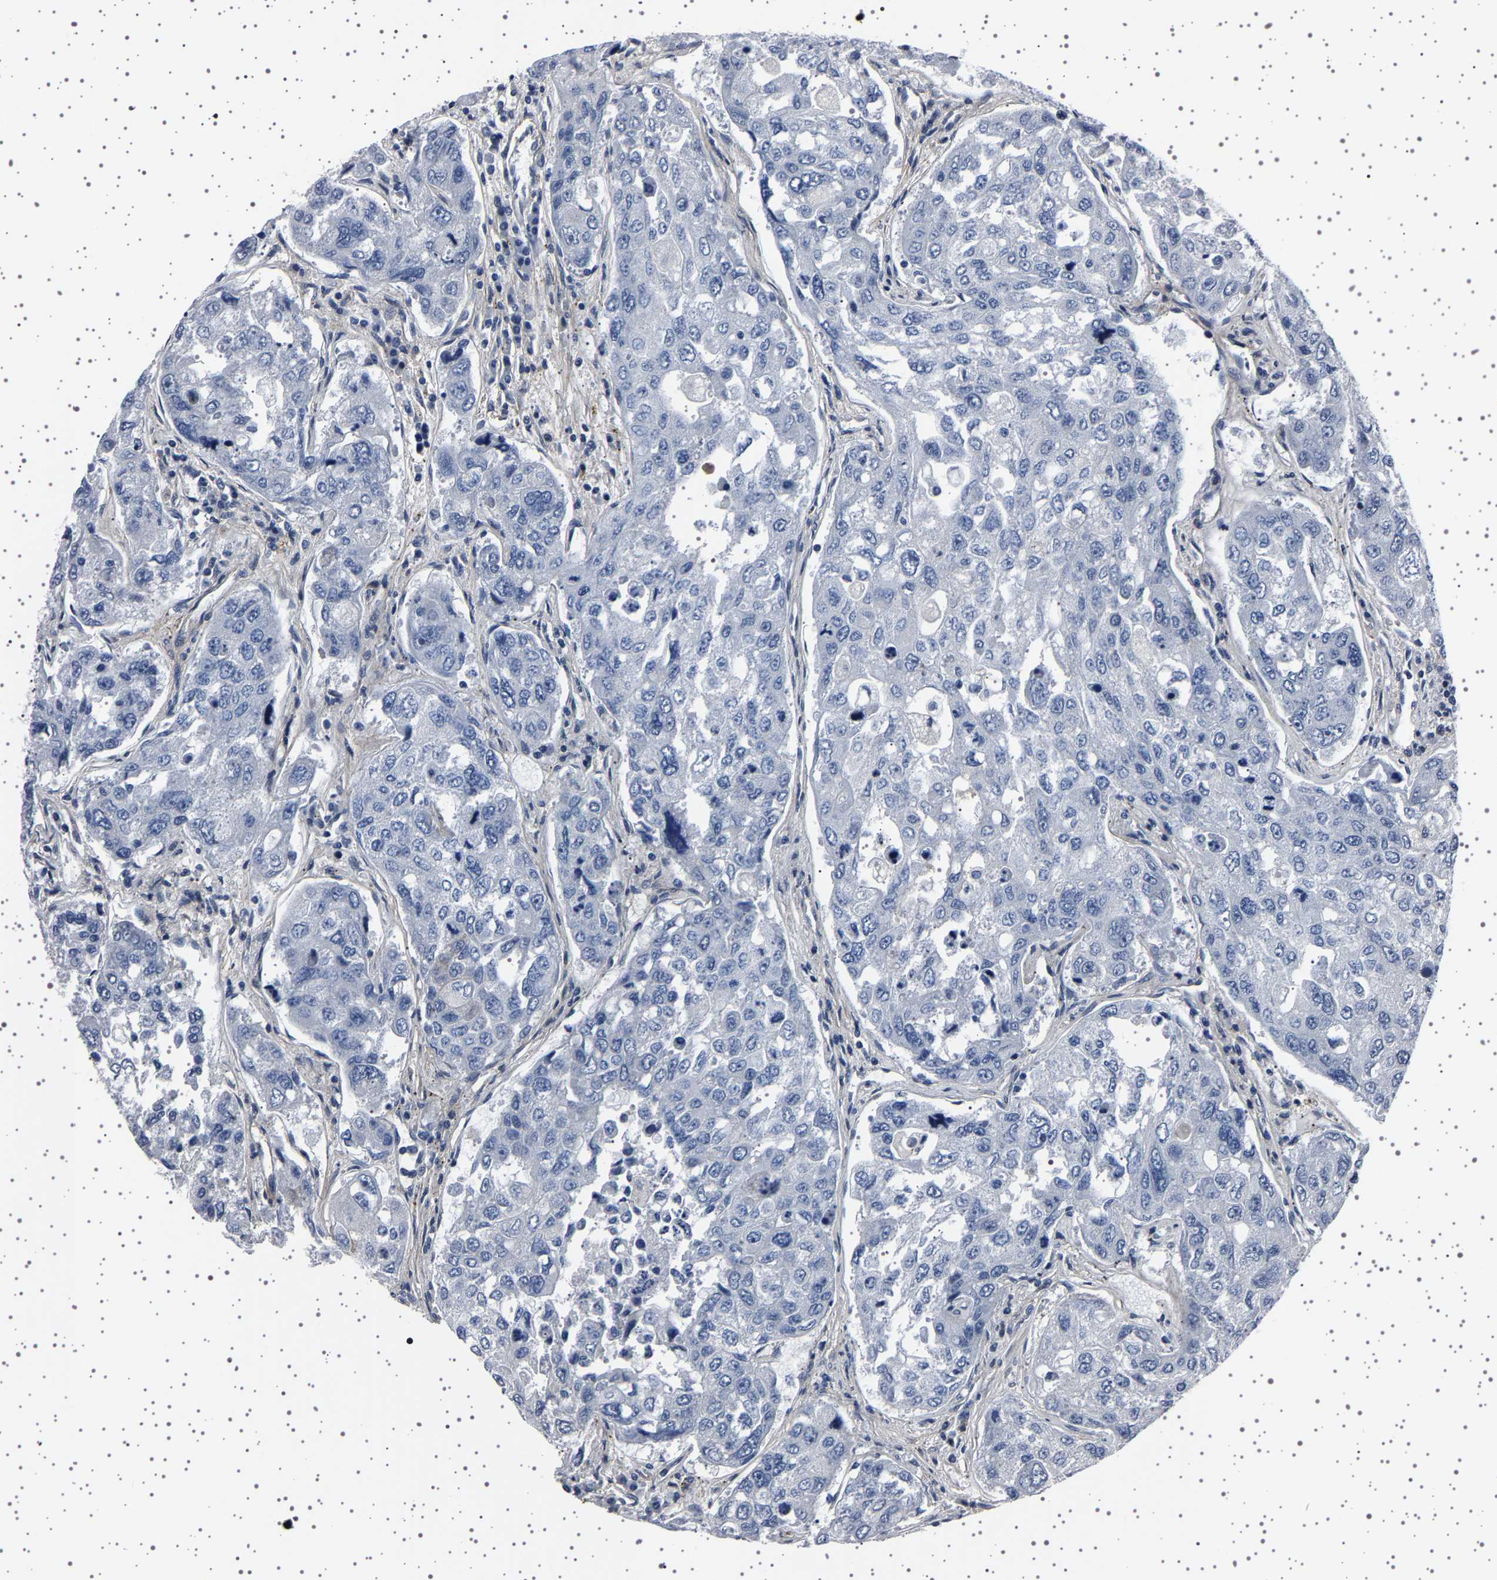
{"staining": {"intensity": "negative", "quantity": "none", "location": "none"}, "tissue": "urothelial cancer", "cell_type": "Tumor cells", "image_type": "cancer", "snomed": [{"axis": "morphology", "description": "Urothelial carcinoma, High grade"}, {"axis": "topography", "description": "Lymph node"}, {"axis": "topography", "description": "Urinary bladder"}], "caption": "Tumor cells are negative for protein expression in human urothelial cancer.", "gene": "PAK5", "patient": {"sex": "male", "age": 51}}